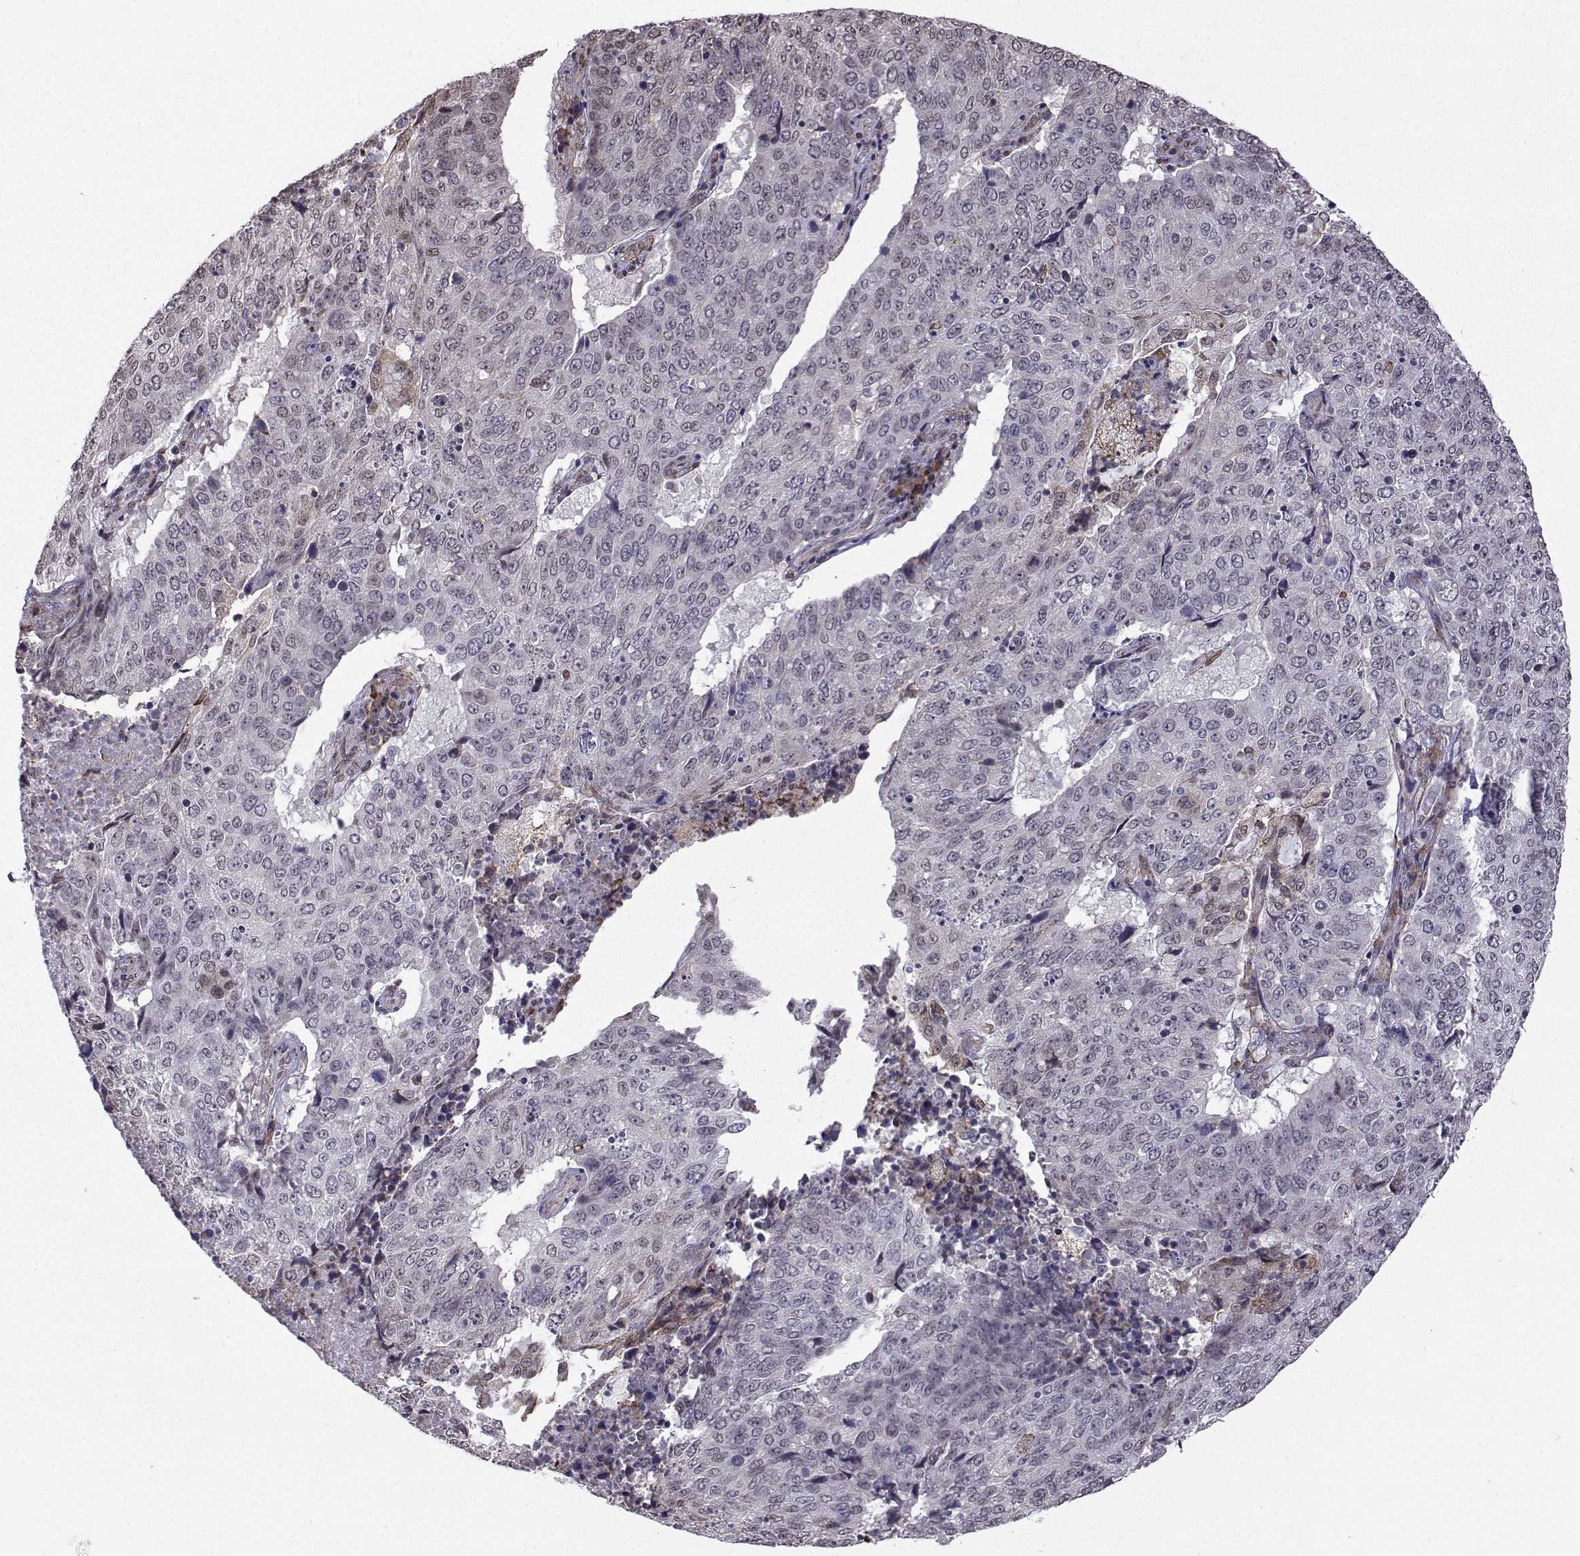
{"staining": {"intensity": "negative", "quantity": "none", "location": "none"}, "tissue": "lung cancer", "cell_type": "Tumor cells", "image_type": "cancer", "snomed": [{"axis": "morphology", "description": "Normal tissue, NOS"}, {"axis": "morphology", "description": "Squamous cell carcinoma, NOS"}, {"axis": "topography", "description": "Bronchus"}, {"axis": "topography", "description": "Lung"}], "caption": "The photomicrograph shows no significant staining in tumor cells of squamous cell carcinoma (lung).", "gene": "EZH1", "patient": {"sex": "male", "age": 64}}